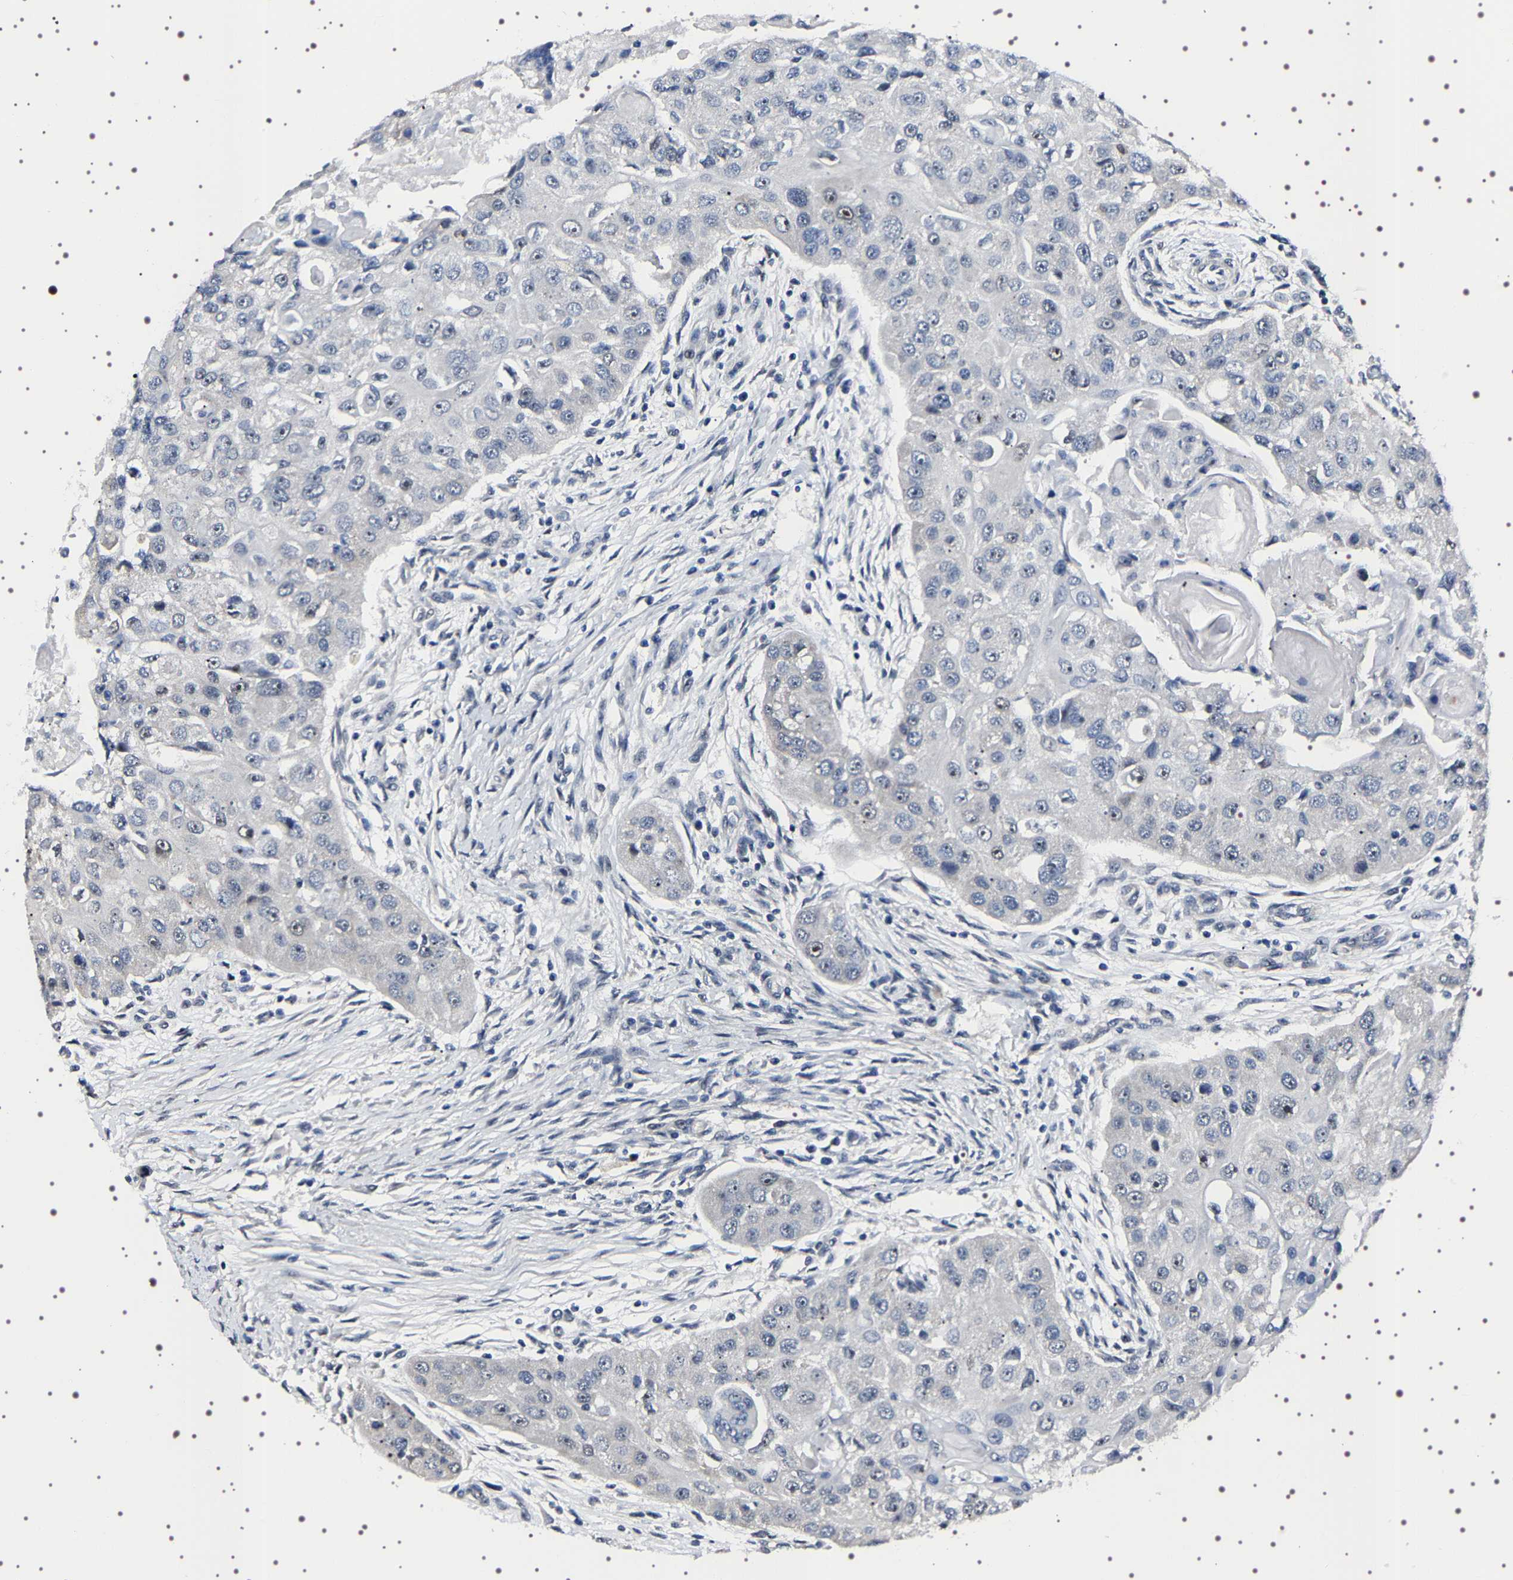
{"staining": {"intensity": "moderate", "quantity": "<25%", "location": "nuclear"}, "tissue": "head and neck cancer", "cell_type": "Tumor cells", "image_type": "cancer", "snomed": [{"axis": "morphology", "description": "Normal tissue, NOS"}, {"axis": "morphology", "description": "Squamous cell carcinoma, NOS"}, {"axis": "topography", "description": "Skeletal muscle"}, {"axis": "topography", "description": "Head-Neck"}], "caption": "Head and neck cancer (squamous cell carcinoma) stained with immunohistochemistry (IHC) shows moderate nuclear expression in about <25% of tumor cells. Nuclei are stained in blue.", "gene": "GNL3", "patient": {"sex": "male", "age": 51}}